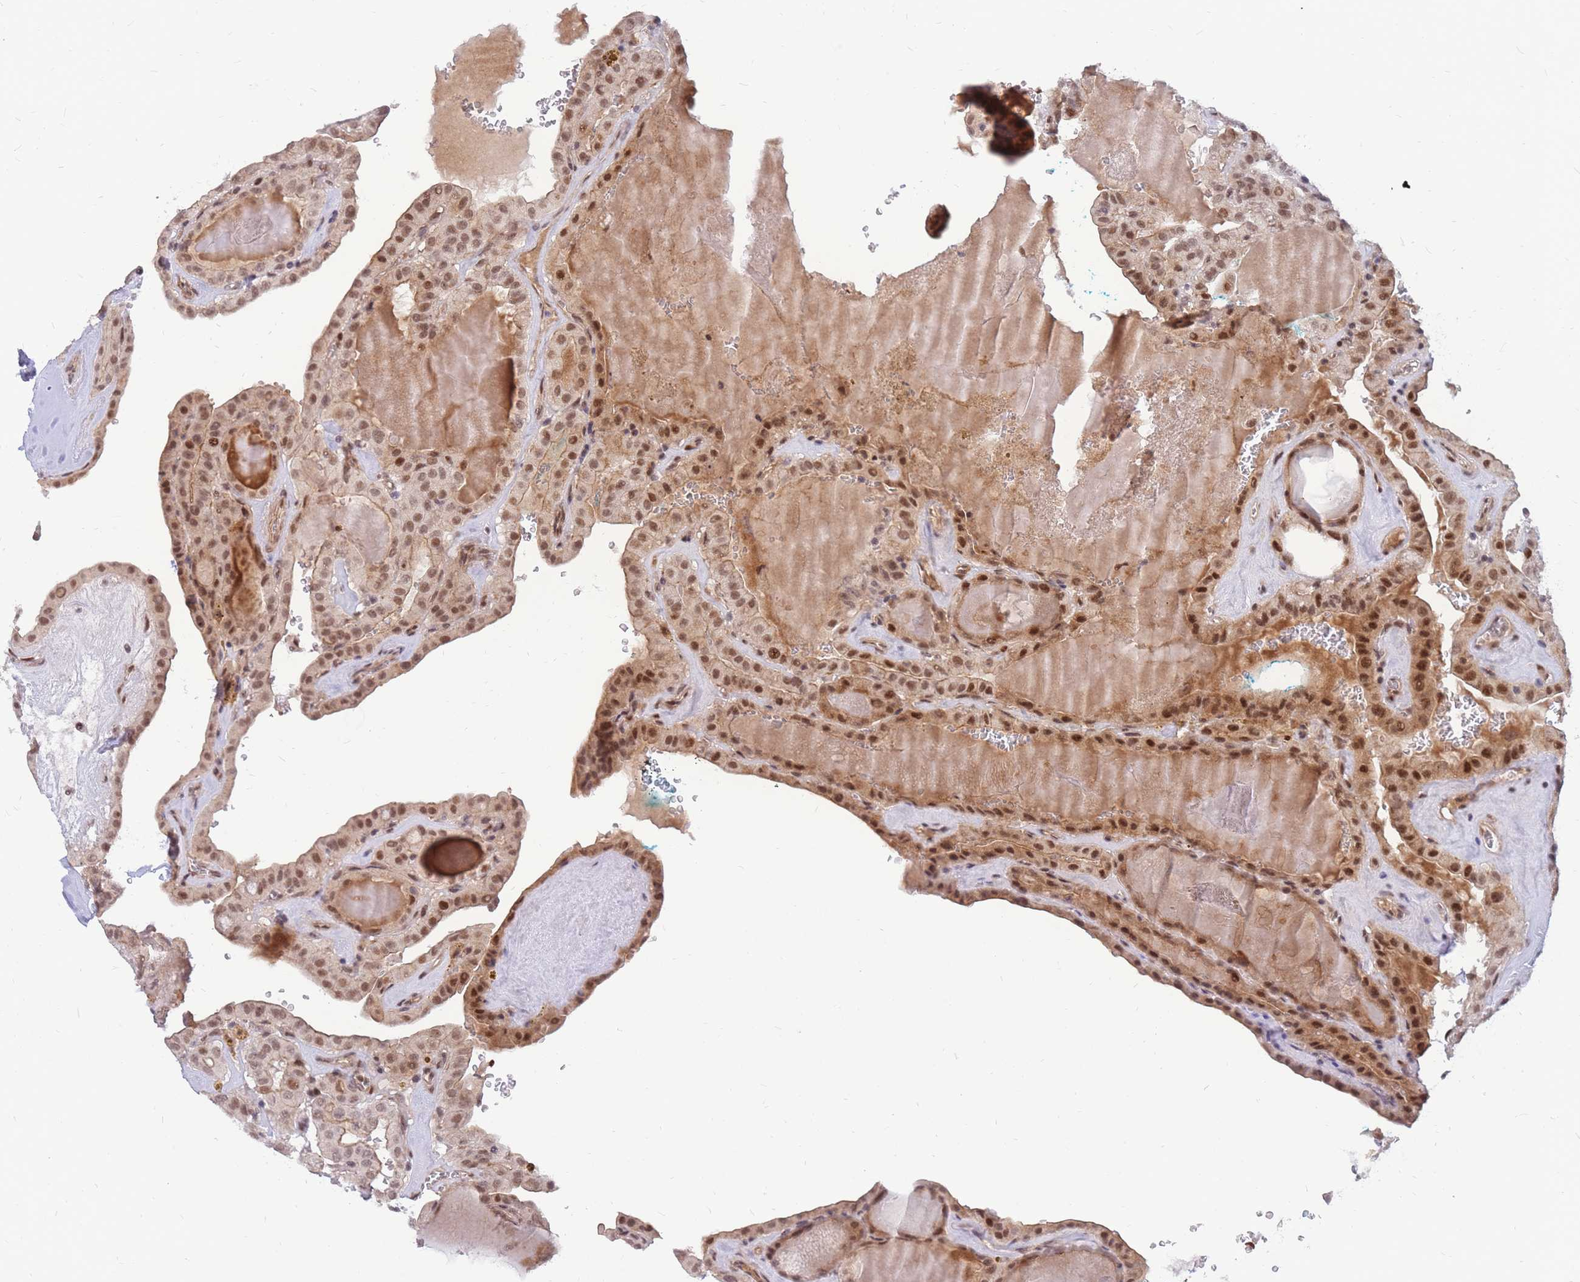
{"staining": {"intensity": "moderate", "quantity": ">75%", "location": "nuclear"}, "tissue": "thyroid cancer", "cell_type": "Tumor cells", "image_type": "cancer", "snomed": [{"axis": "morphology", "description": "Papillary adenocarcinoma, NOS"}, {"axis": "topography", "description": "Thyroid gland"}], "caption": "An immunohistochemistry micrograph of neoplastic tissue is shown. Protein staining in brown highlights moderate nuclear positivity in thyroid papillary adenocarcinoma within tumor cells.", "gene": "ERICH6B", "patient": {"sex": "male", "age": 52}}